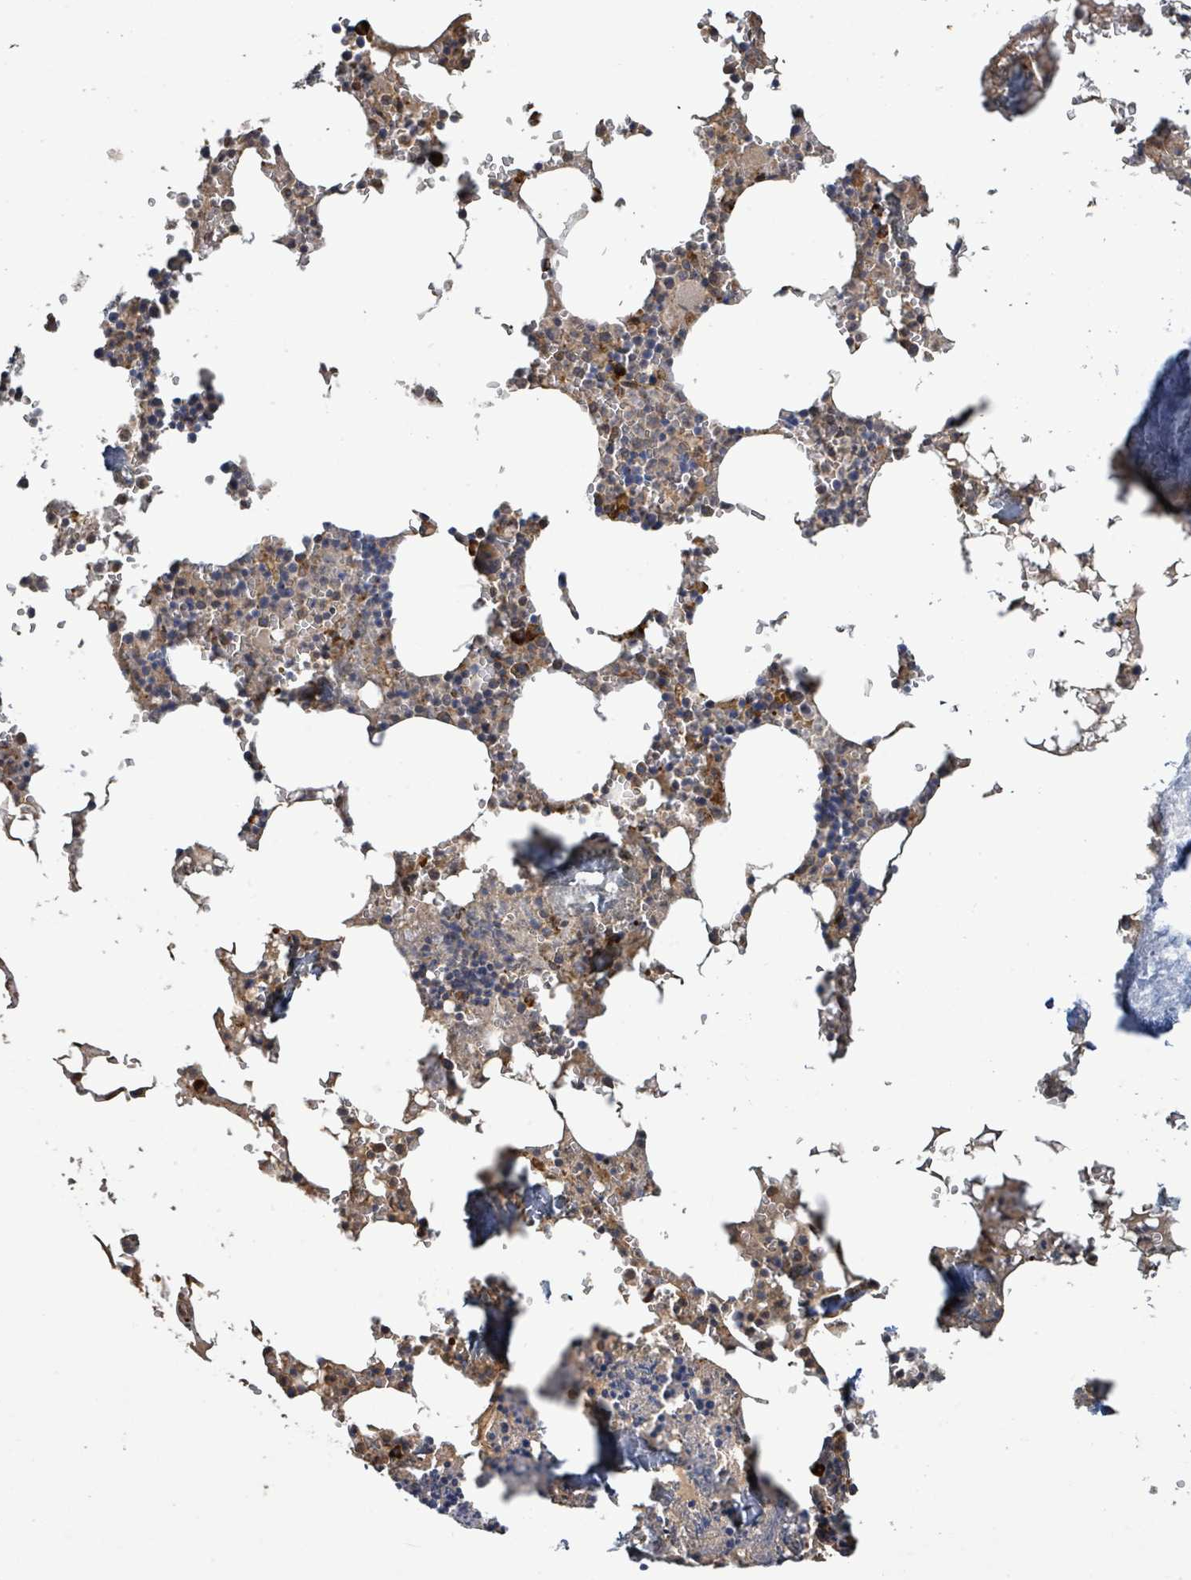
{"staining": {"intensity": "strong", "quantity": "<25%", "location": "cytoplasmic/membranous"}, "tissue": "bone marrow", "cell_type": "Hematopoietic cells", "image_type": "normal", "snomed": [{"axis": "morphology", "description": "Normal tissue, NOS"}, {"axis": "topography", "description": "Bone marrow"}], "caption": "The histopathology image demonstrates staining of benign bone marrow, revealing strong cytoplasmic/membranous protein staining (brown color) within hematopoietic cells.", "gene": "STARD4", "patient": {"sex": "male", "age": 54}}